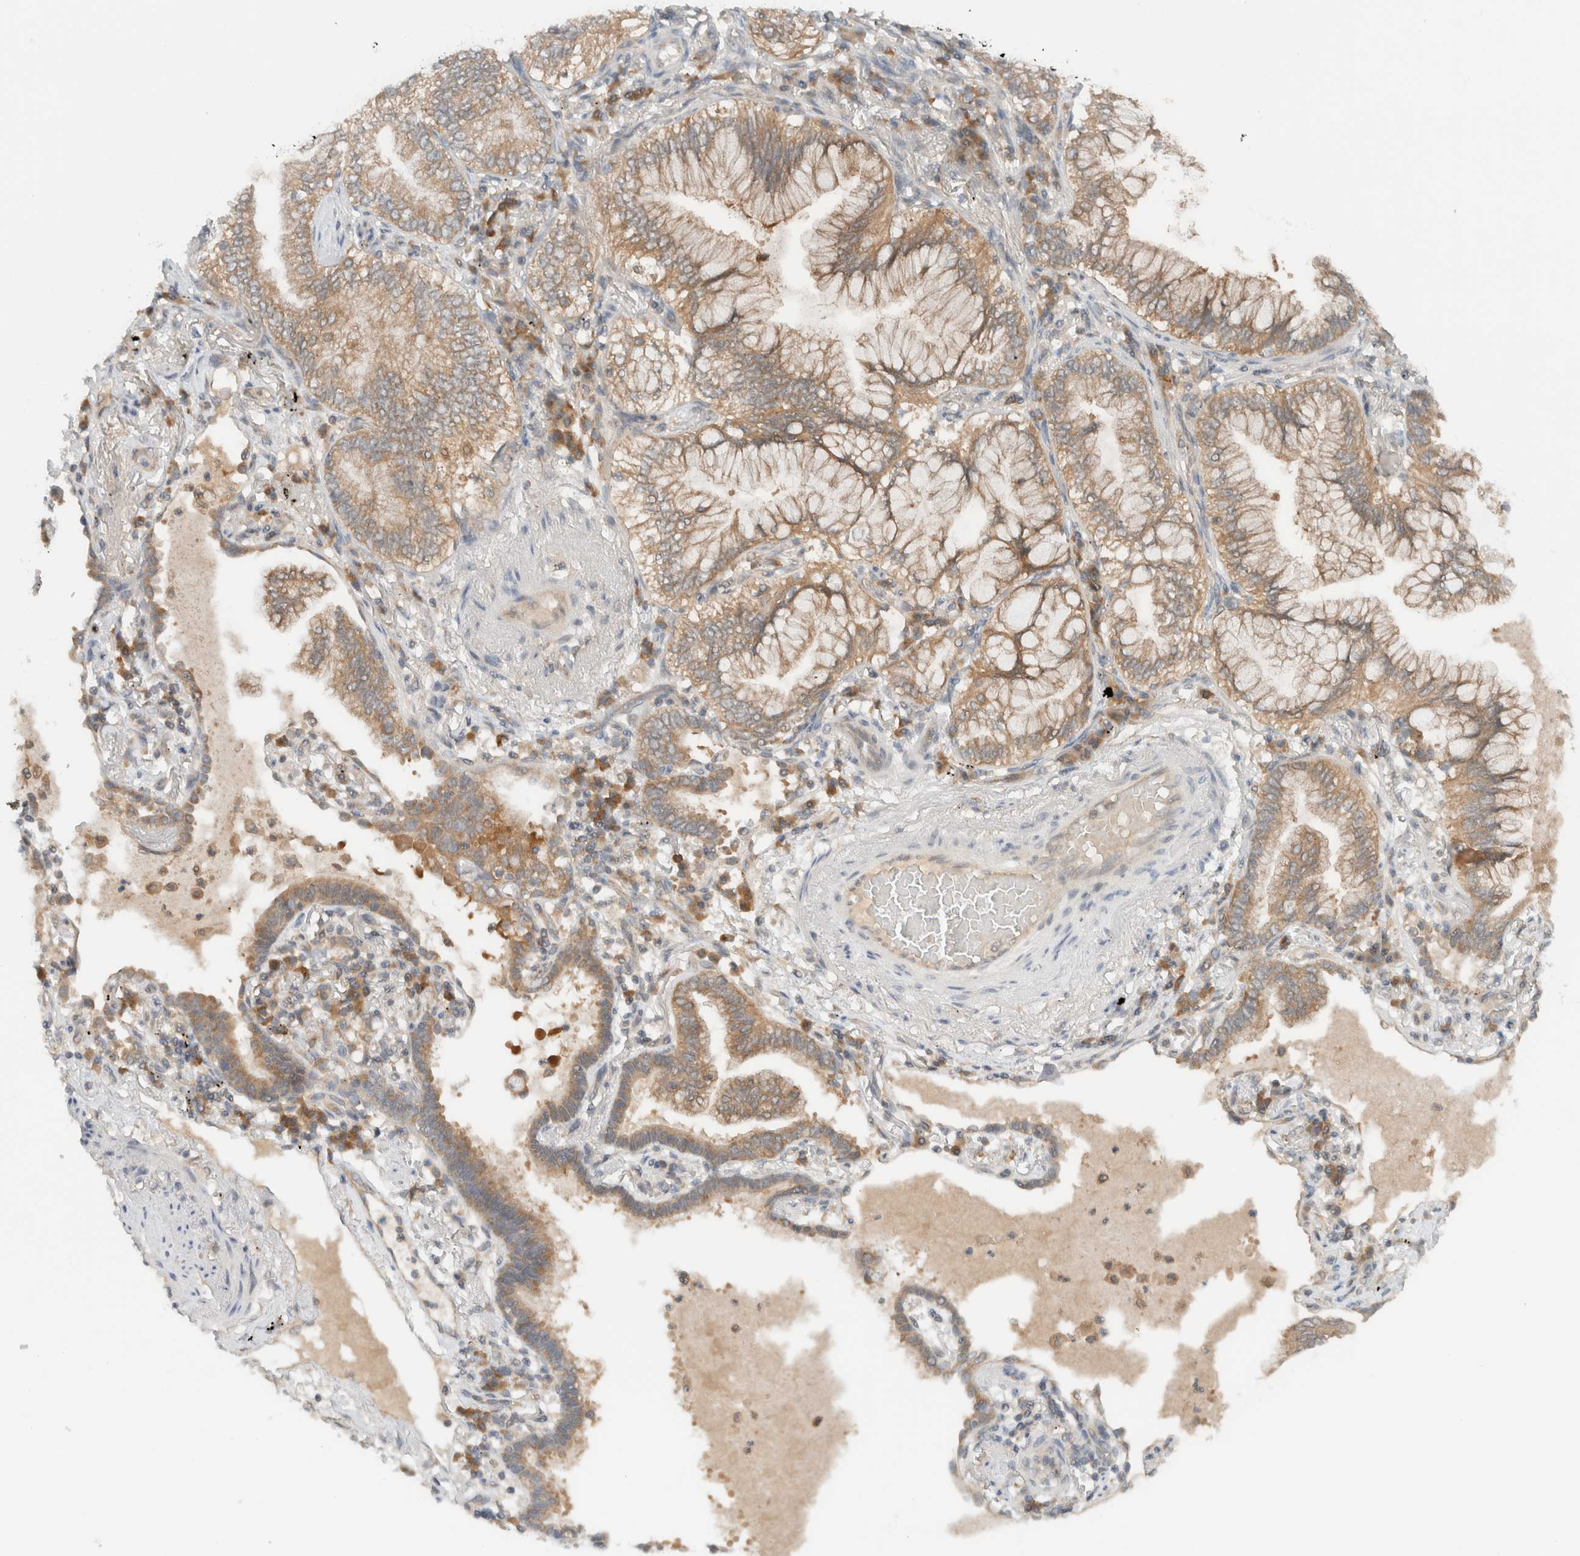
{"staining": {"intensity": "moderate", "quantity": ">75%", "location": "cytoplasmic/membranous"}, "tissue": "lung cancer", "cell_type": "Tumor cells", "image_type": "cancer", "snomed": [{"axis": "morphology", "description": "Adenocarcinoma, NOS"}, {"axis": "topography", "description": "Lung"}], "caption": "Approximately >75% of tumor cells in human lung adenocarcinoma exhibit moderate cytoplasmic/membranous protein staining as visualized by brown immunohistochemical staining.", "gene": "ARFGEF2", "patient": {"sex": "female", "age": 70}}